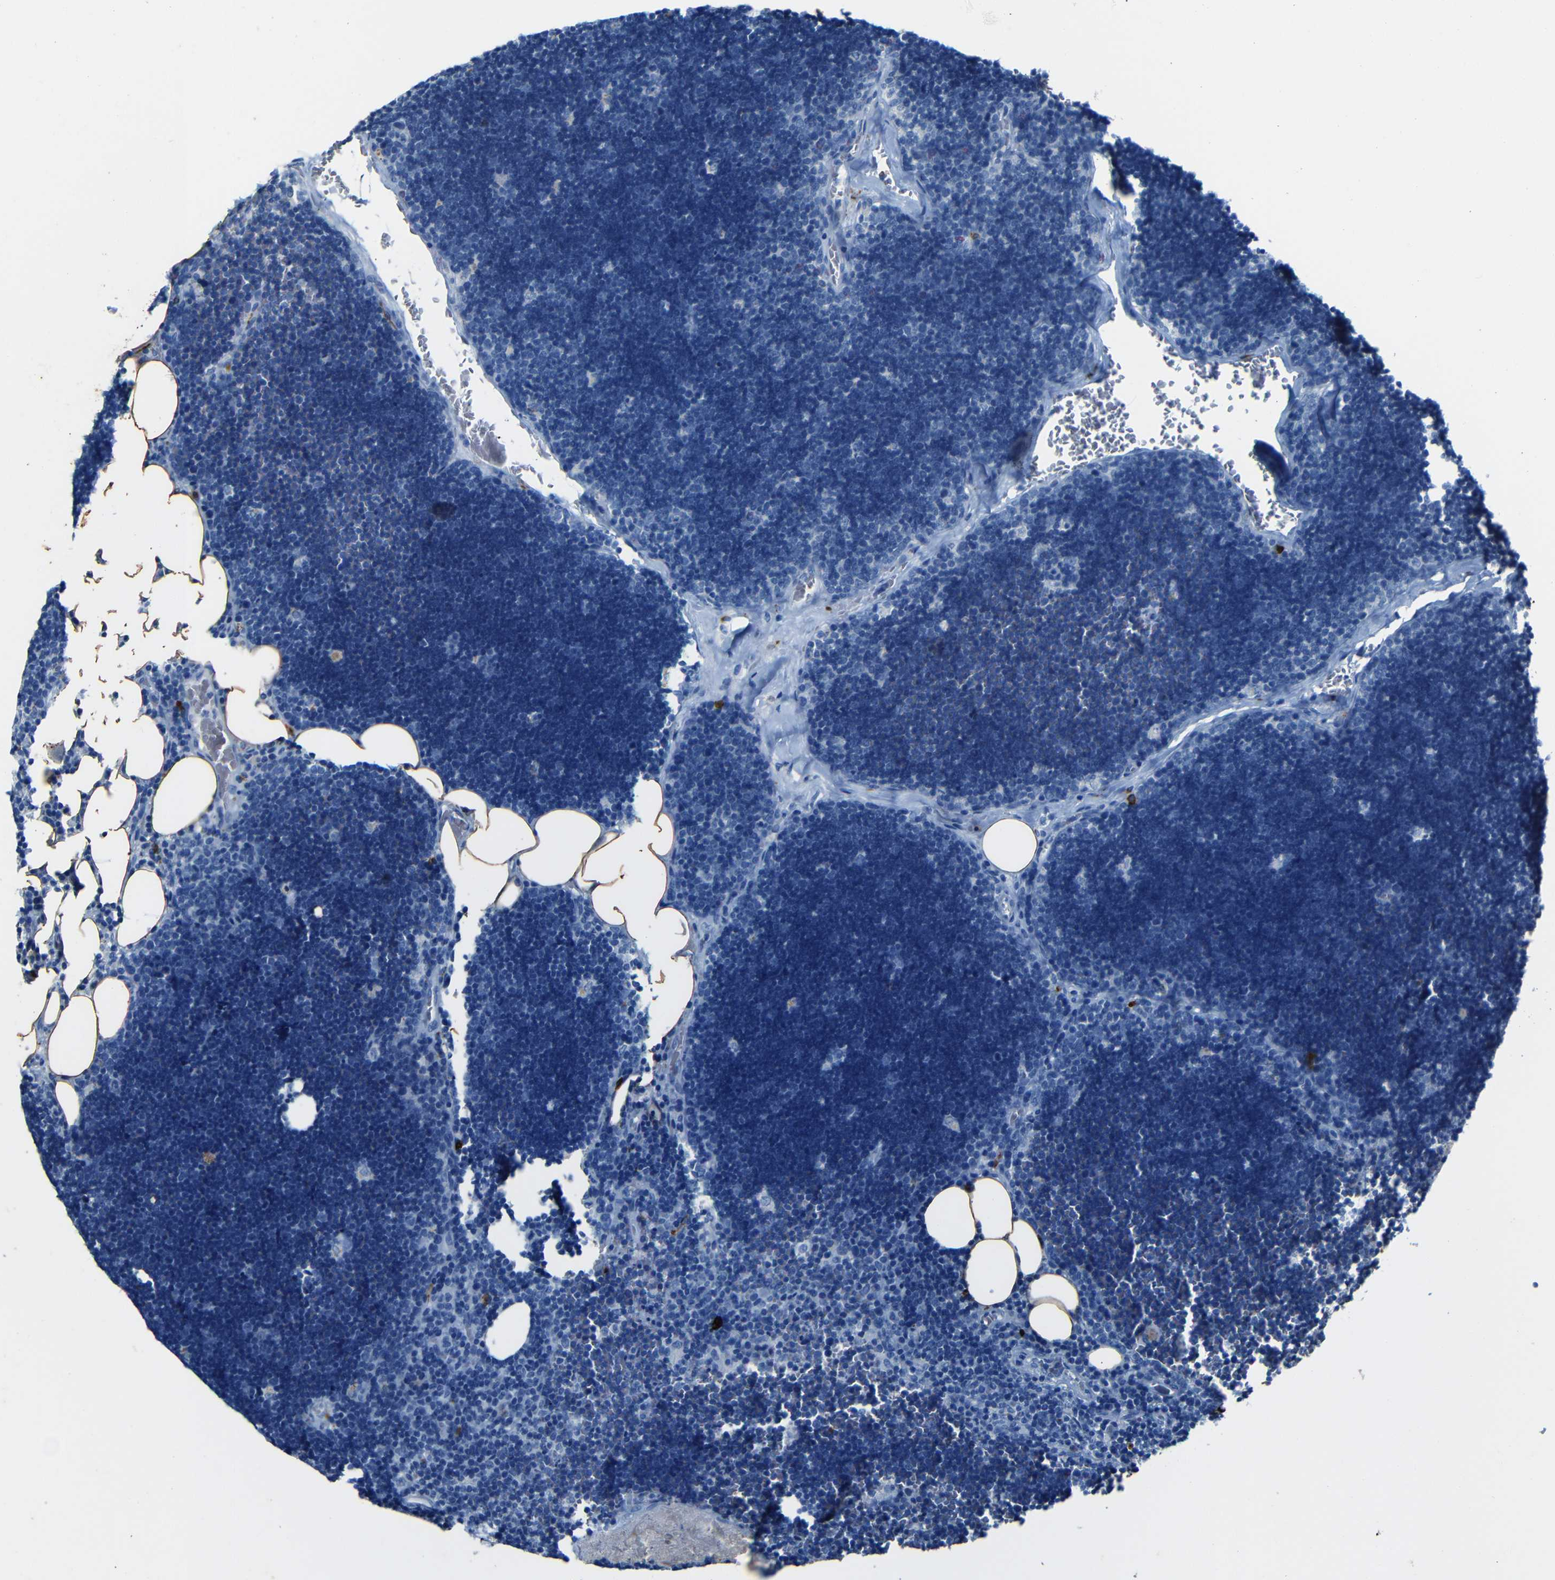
{"staining": {"intensity": "strong", "quantity": "<25%", "location": "cytoplasmic/membranous,nuclear"}, "tissue": "lymph node", "cell_type": "Germinal center cells", "image_type": "normal", "snomed": [{"axis": "morphology", "description": "Normal tissue, NOS"}, {"axis": "topography", "description": "Lymph node"}], "caption": "Immunohistochemical staining of normal lymph node exhibits <25% levels of strong cytoplasmic/membranous,nuclear protein staining in about <25% of germinal center cells.", "gene": "CLDN11", "patient": {"sex": "male", "age": 33}}